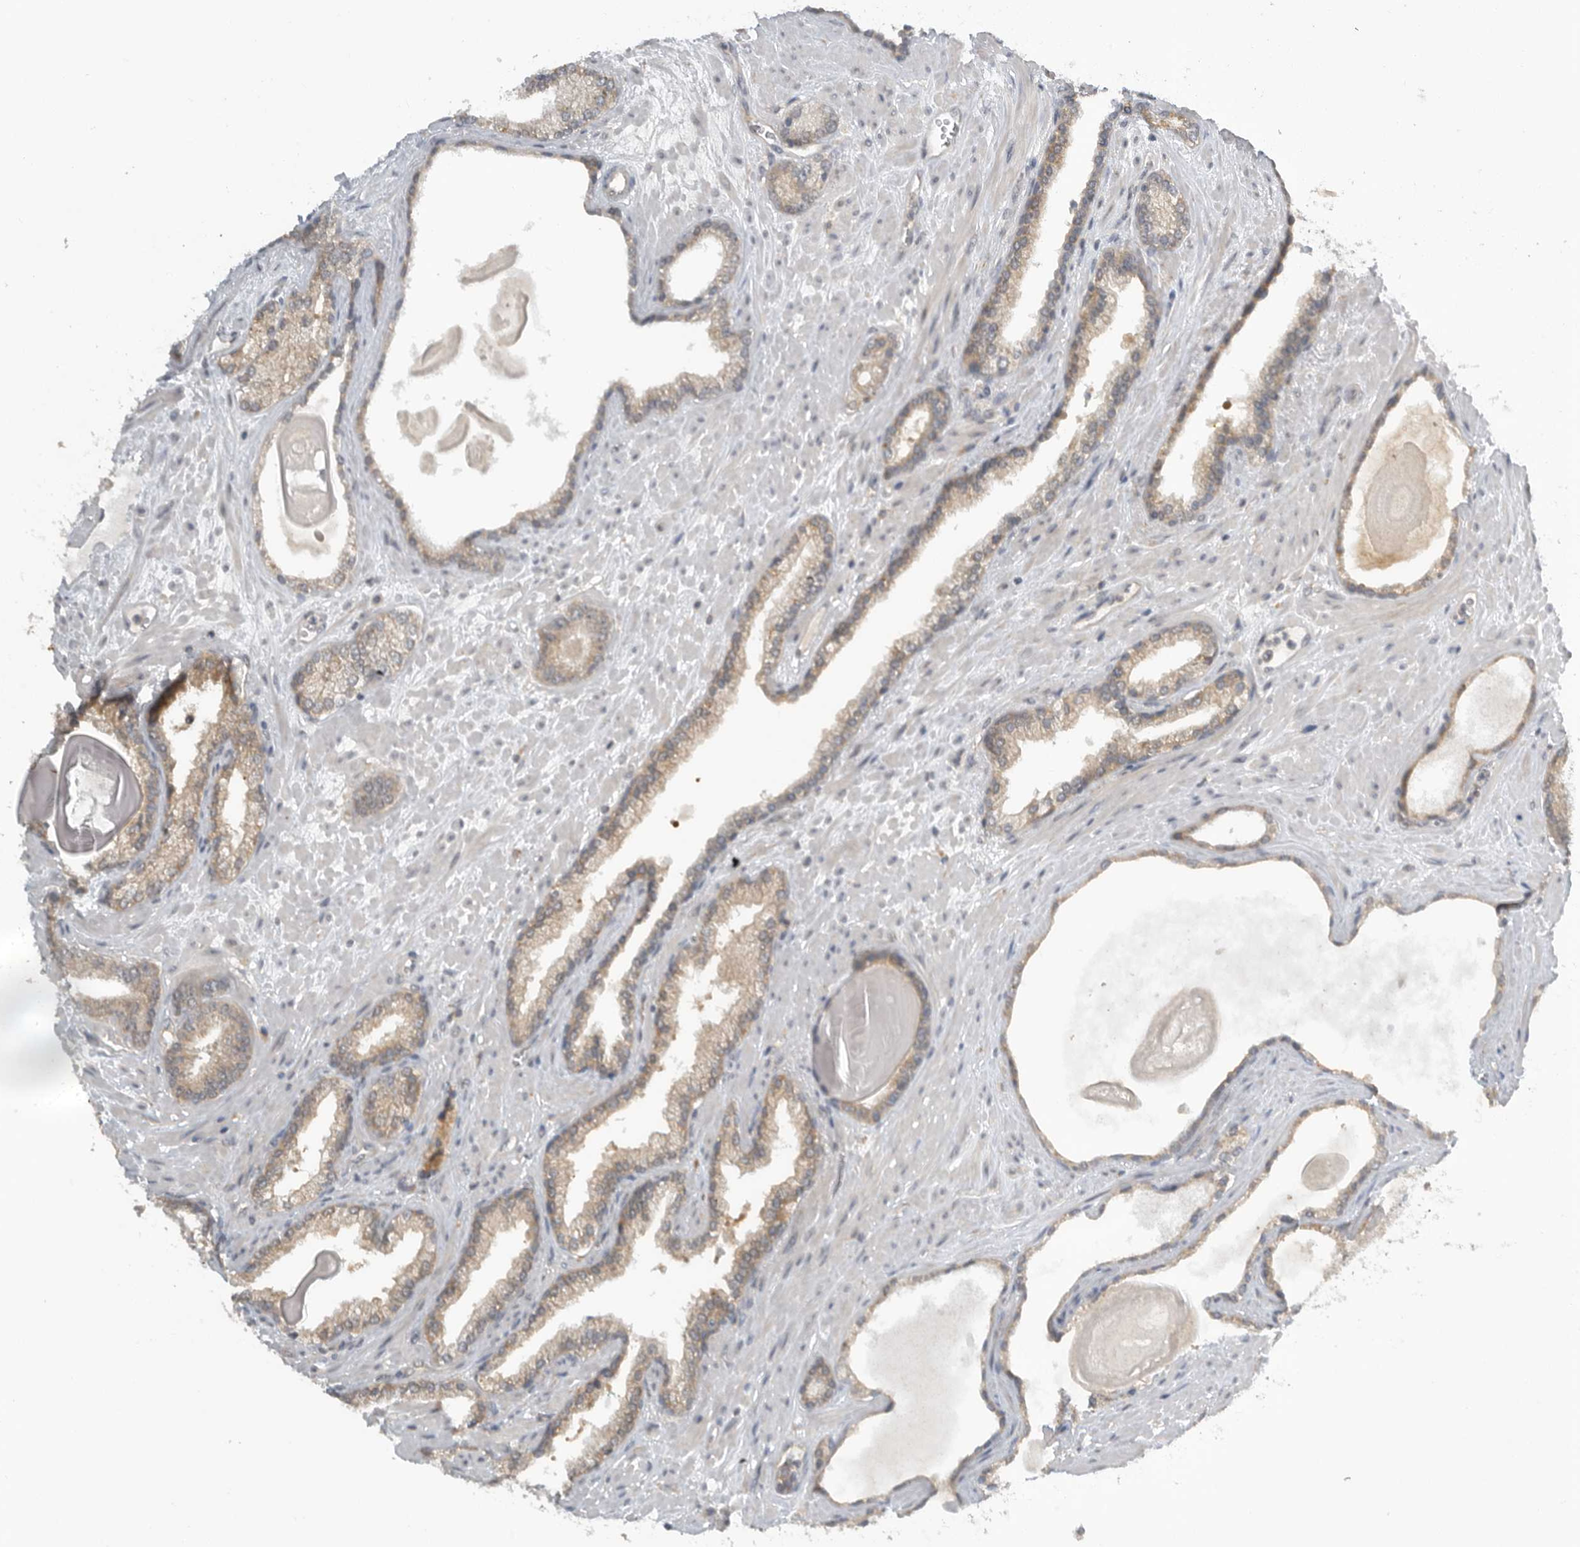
{"staining": {"intensity": "moderate", "quantity": ">75%", "location": "cytoplasmic/membranous"}, "tissue": "prostate cancer", "cell_type": "Tumor cells", "image_type": "cancer", "snomed": [{"axis": "morphology", "description": "Adenocarcinoma, Low grade"}, {"axis": "topography", "description": "Prostate"}], "caption": "Human prostate cancer stained with a protein marker reveals moderate staining in tumor cells.", "gene": "AASDHPPT", "patient": {"sex": "male", "age": 70}}